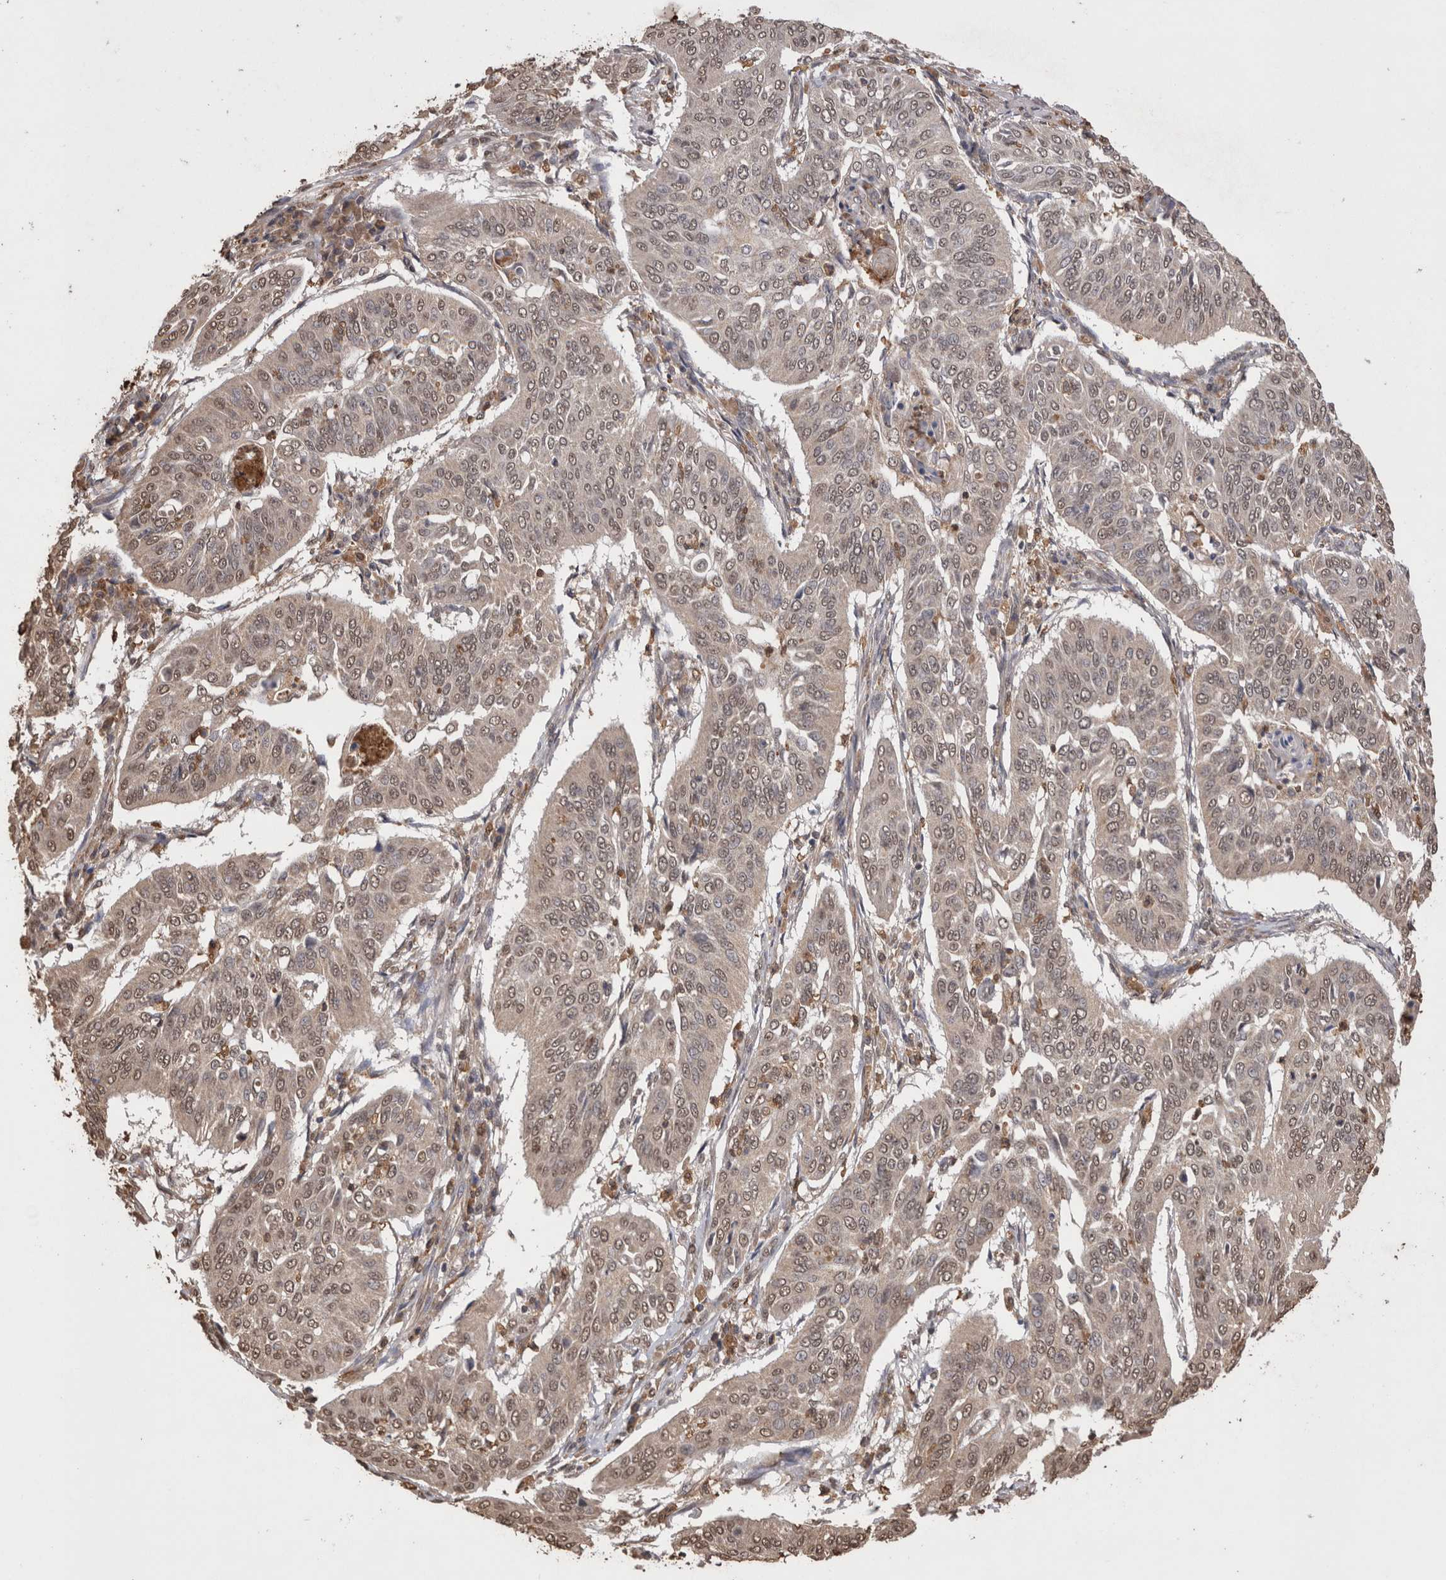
{"staining": {"intensity": "weak", "quantity": ">75%", "location": "nuclear"}, "tissue": "cervical cancer", "cell_type": "Tumor cells", "image_type": "cancer", "snomed": [{"axis": "morphology", "description": "Normal tissue, NOS"}, {"axis": "morphology", "description": "Squamous cell carcinoma, NOS"}, {"axis": "topography", "description": "Cervix"}], "caption": "The histopathology image shows a brown stain indicating the presence of a protein in the nuclear of tumor cells in cervical squamous cell carcinoma.", "gene": "GRK5", "patient": {"sex": "female", "age": 39}}